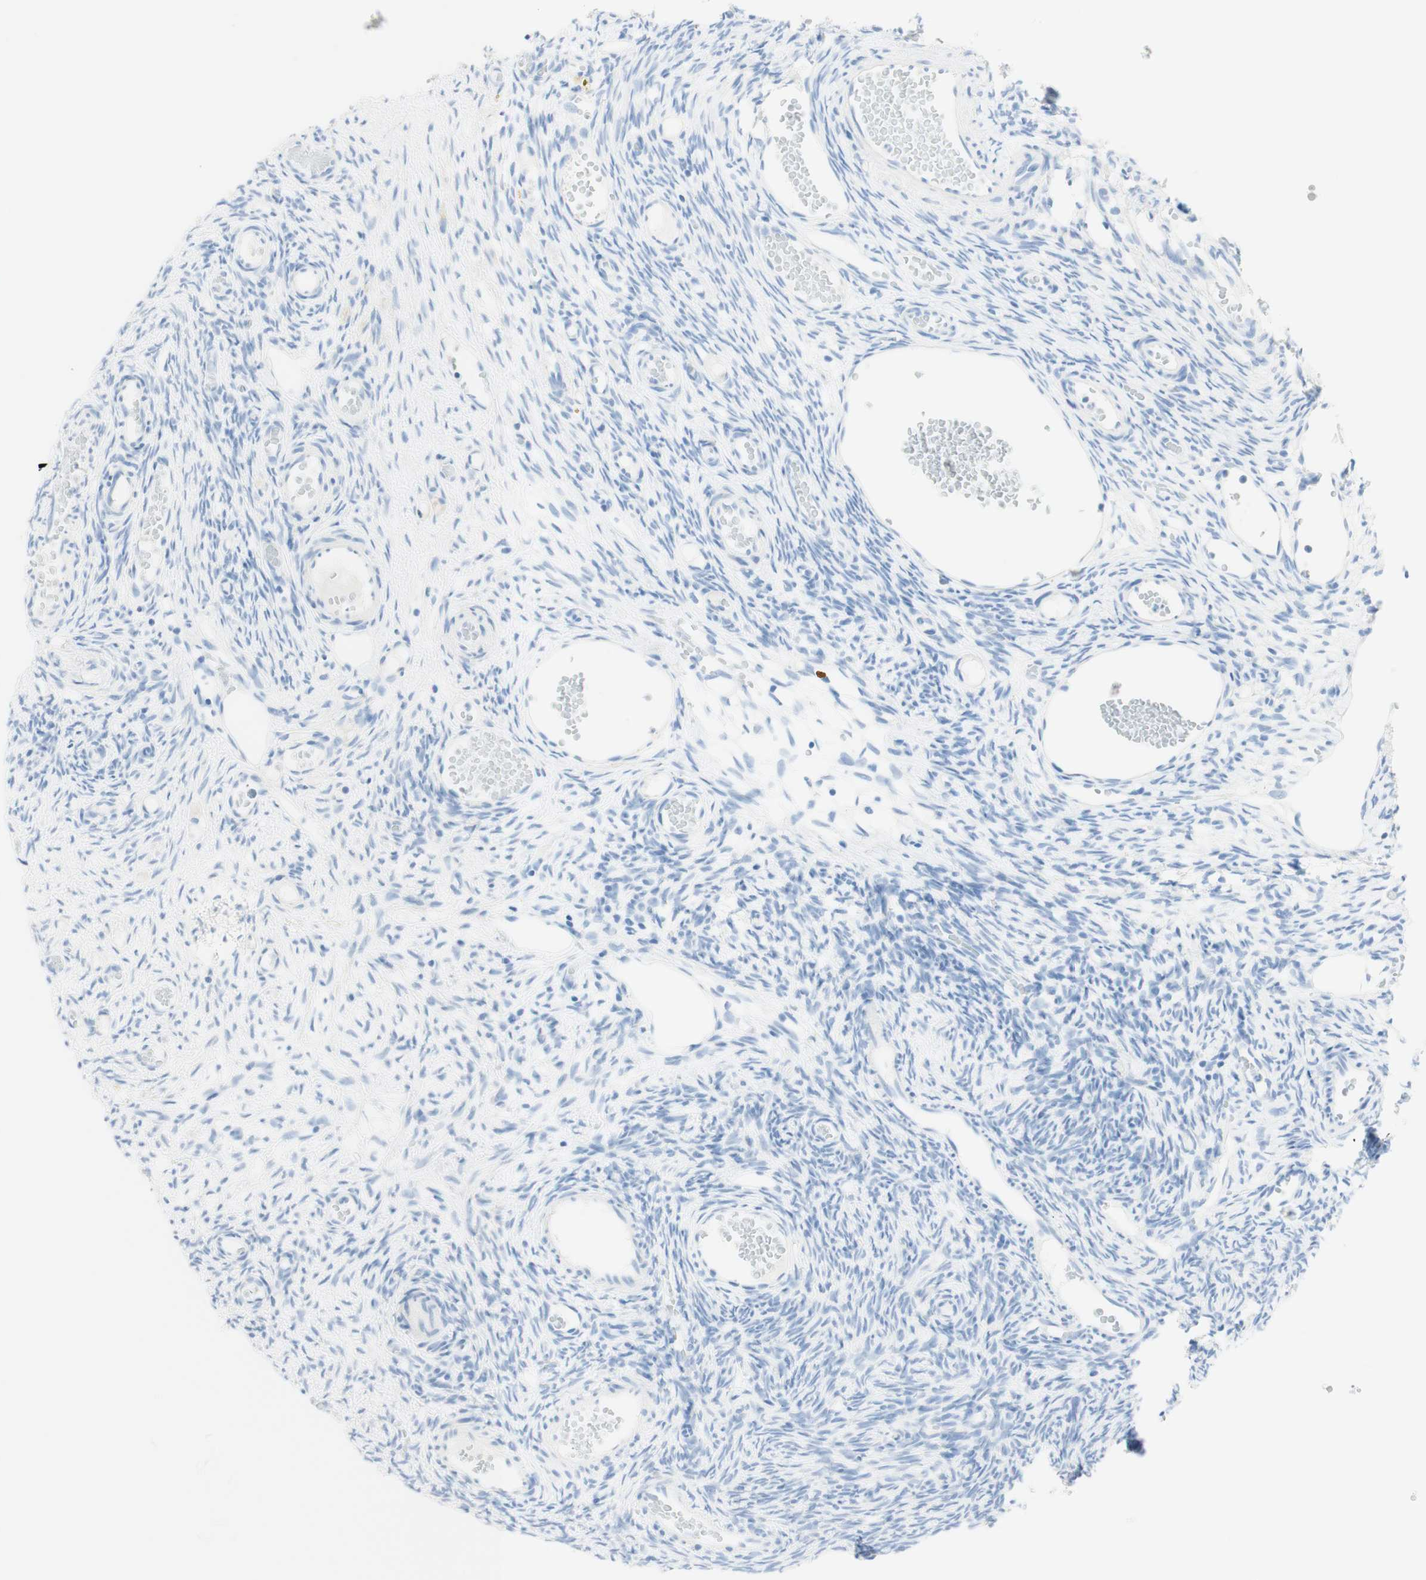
{"staining": {"intensity": "negative", "quantity": "none", "location": "none"}, "tissue": "ovary", "cell_type": "Ovarian stroma cells", "image_type": "normal", "snomed": [{"axis": "morphology", "description": "Normal tissue, NOS"}, {"axis": "topography", "description": "Ovary"}], "caption": "A photomicrograph of ovary stained for a protein exhibits no brown staining in ovarian stroma cells. Nuclei are stained in blue.", "gene": "TPO", "patient": {"sex": "female", "age": 35}}